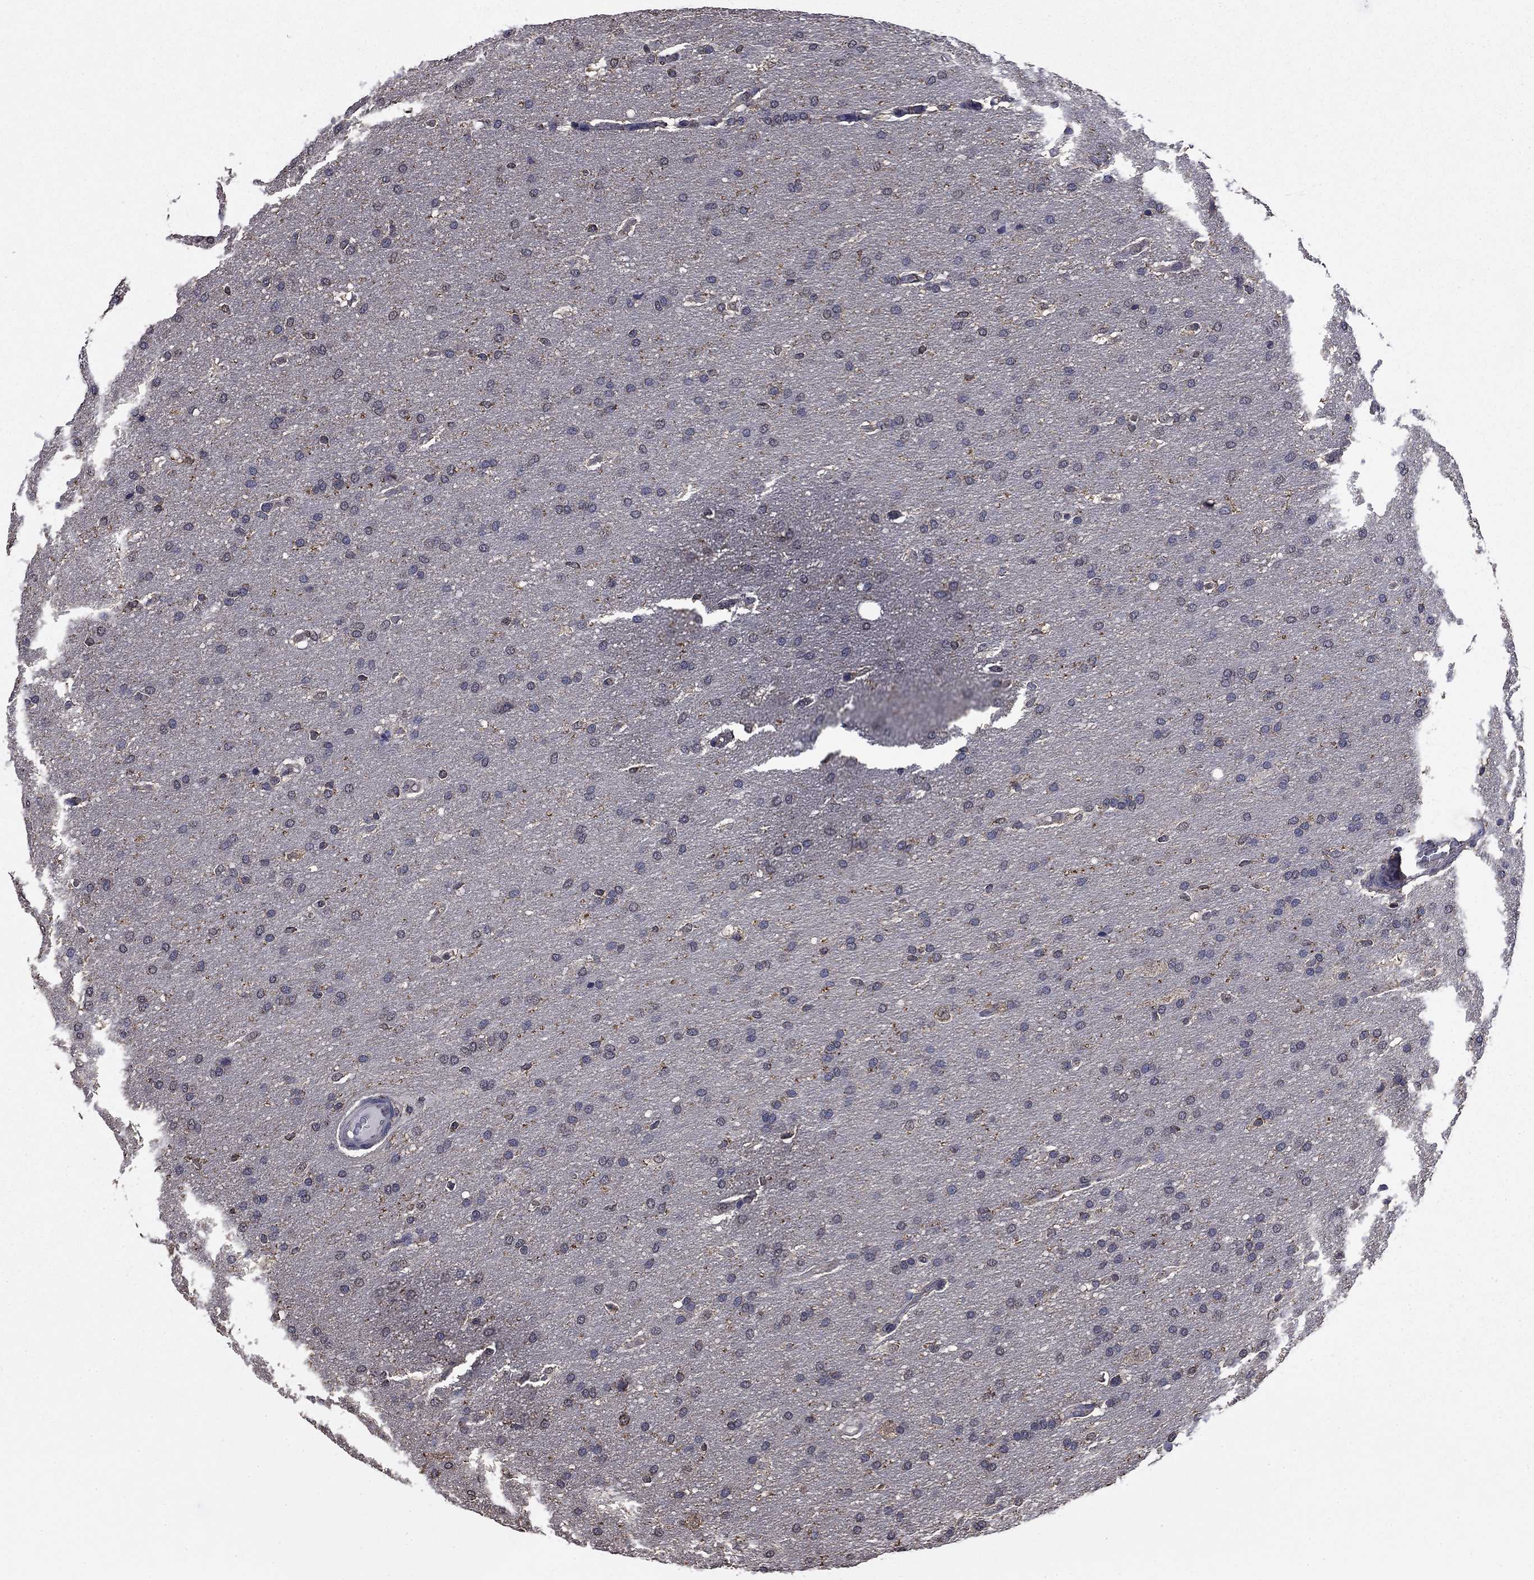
{"staining": {"intensity": "negative", "quantity": "none", "location": "none"}, "tissue": "glioma", "cell_type": "Tumor cells", "image_type": "cancer", "snomed": [{"axis": "morphology", "description": "Glioma, malignant, Low grade"}, {"axis": "topography", "description": "Brain"}], "caption": "DAB (3,3'-diaminobenzidine) immunohistochemical staining of human low-grade glioma (malignant) demonstrates no significant staining in tumor cells.", "gene": "MFAP3L", "patient": {"sex": "female", "age": 37}}